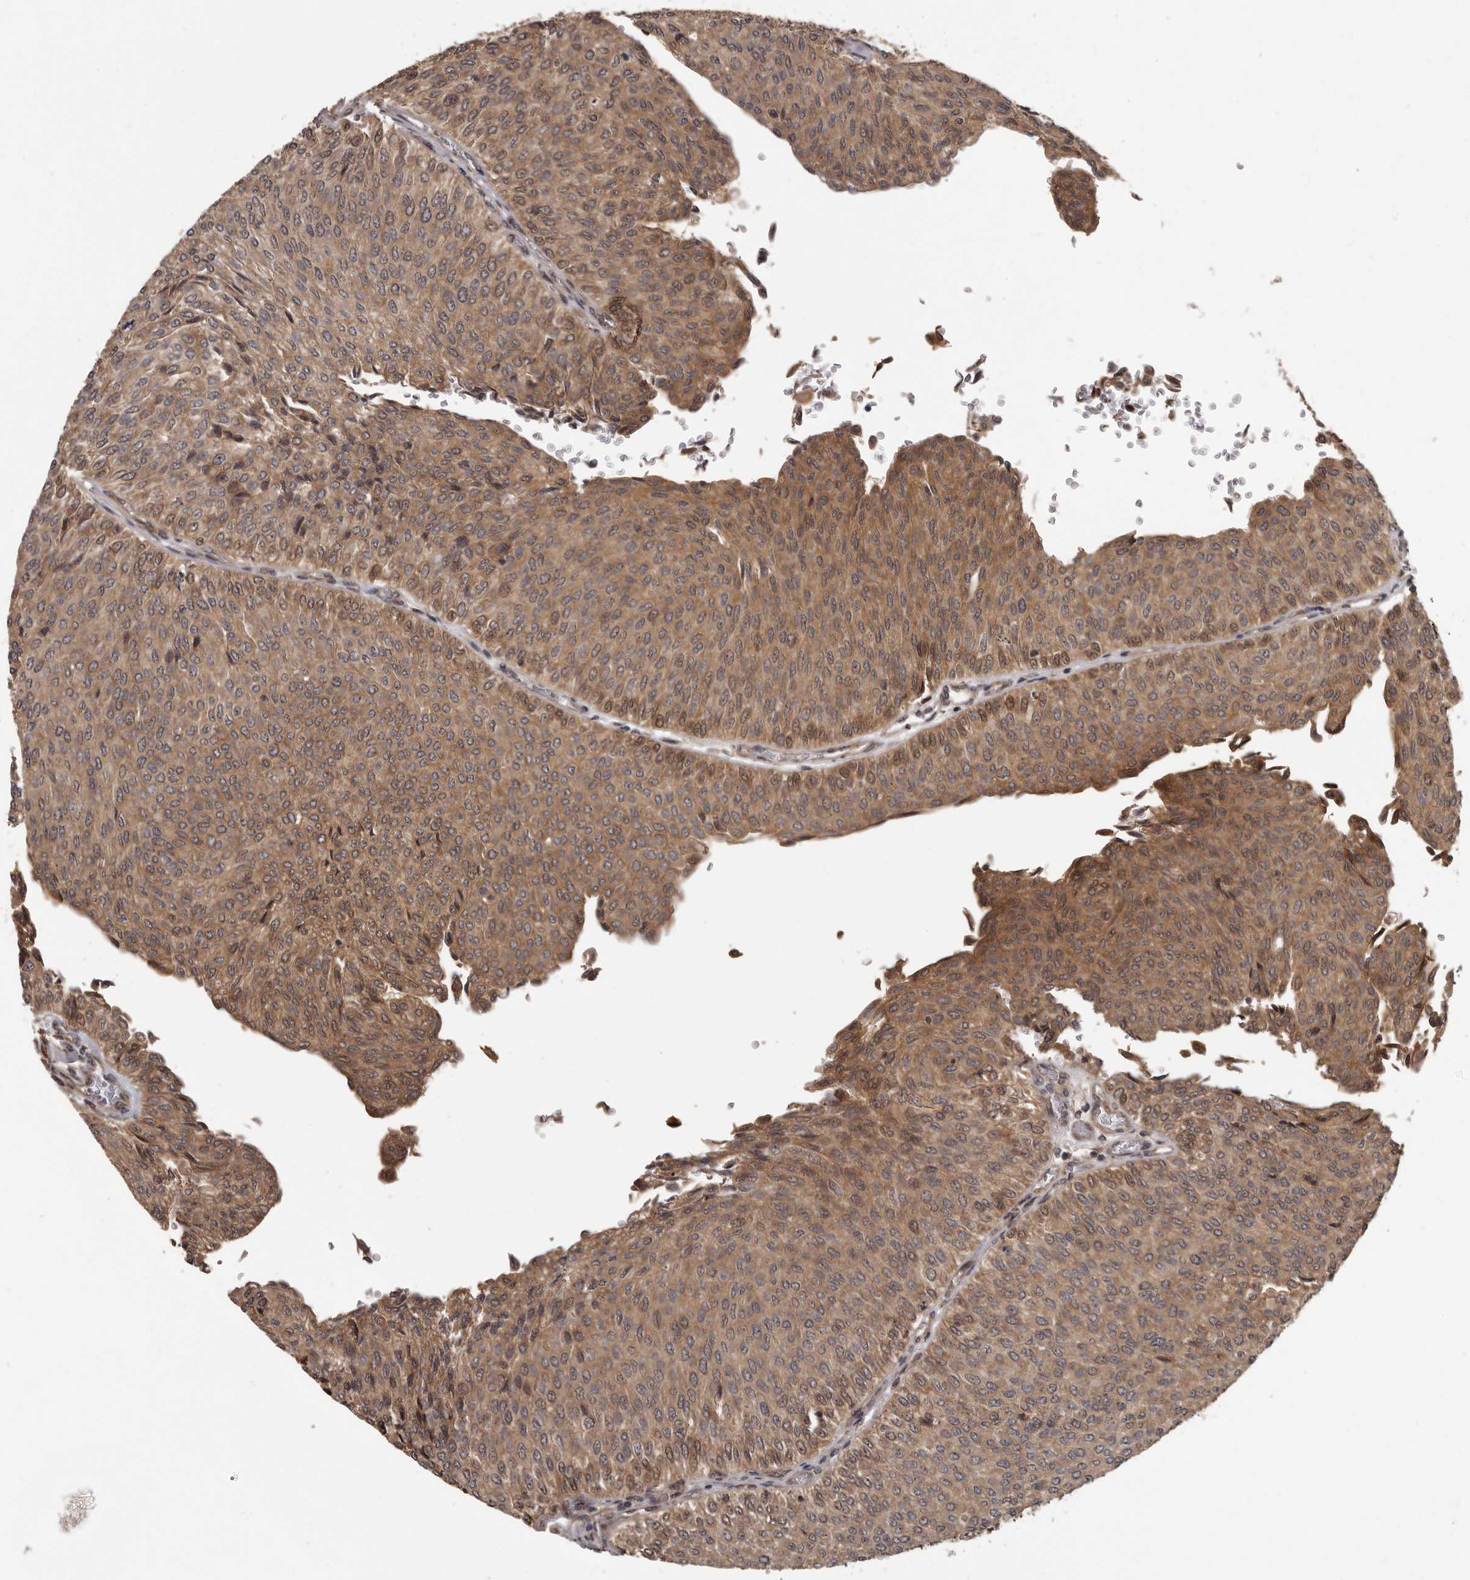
{"staining": {"intensity": "moderate", "quantity": ">75%", "location": "cytoplasmic/membranous"}, "tissue": "urothelial cancer", "cell_type": "Tumor cells", "image_type": "cancer", "snomed": [{"axis": "morphology", "description": "Urothelial carcinoma, Low grade"}, {"axis": "topography", "description": "Urinary bladder"}], "caption": "Immunohistochemistry (IHC) photomicrograph of human urothelial cancer stained for a protein (brown), which demonstrates medium levels of moderate cytoplasmic/membranous positivity in approximately >75% of tumor cells.", "gene": "SLITRK6", "patient": {"sex": "male", "age": 78}}